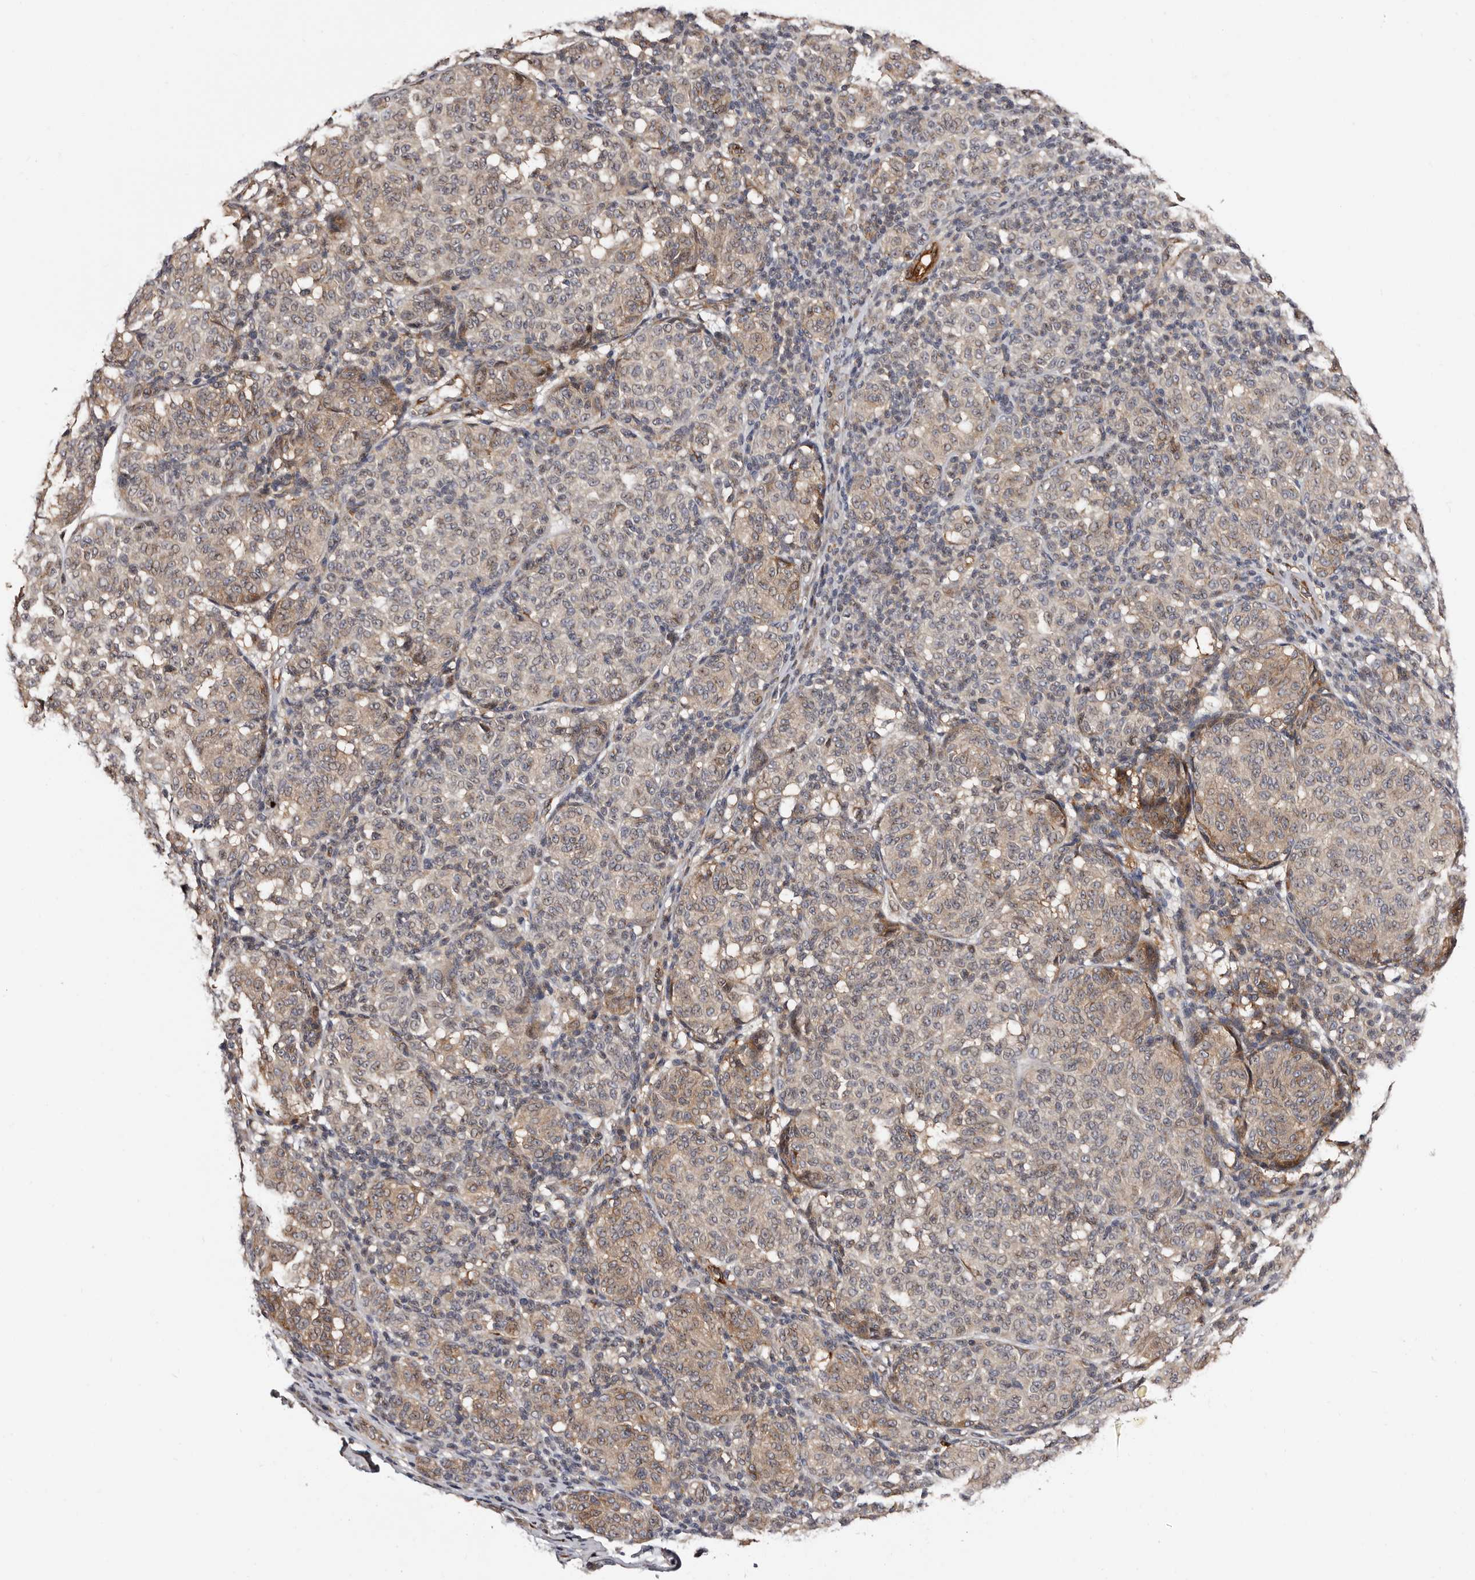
{"staining": {"intensity": "weak", "quantity": "25%-75%", "location": "cytoplasmic/membranous"}, "tissue": "melanoma", "cell_type": "Tumor cells", "image_type": "cancer", "snomed": [{"axis": "morphology", "description": "Malignant melanoma, NOS"}, {"axis": "topography", "description": "Skin"}], "caption": "DAB (3,3'-diaminobenzidine) immunohistochemical staining of human malignant melanoma displays weak cytoplasmic/membranous protein positivity in approximately 25%-75% of tumor cells. (Stains: DAB (3,3'-diaminobenzidine) in brown, nuclei in blue, Microscopy: brightfield microscopy at high magnification).", "gene": "TBC1D22B", "patient": {"sex": "male", "age": 59}}